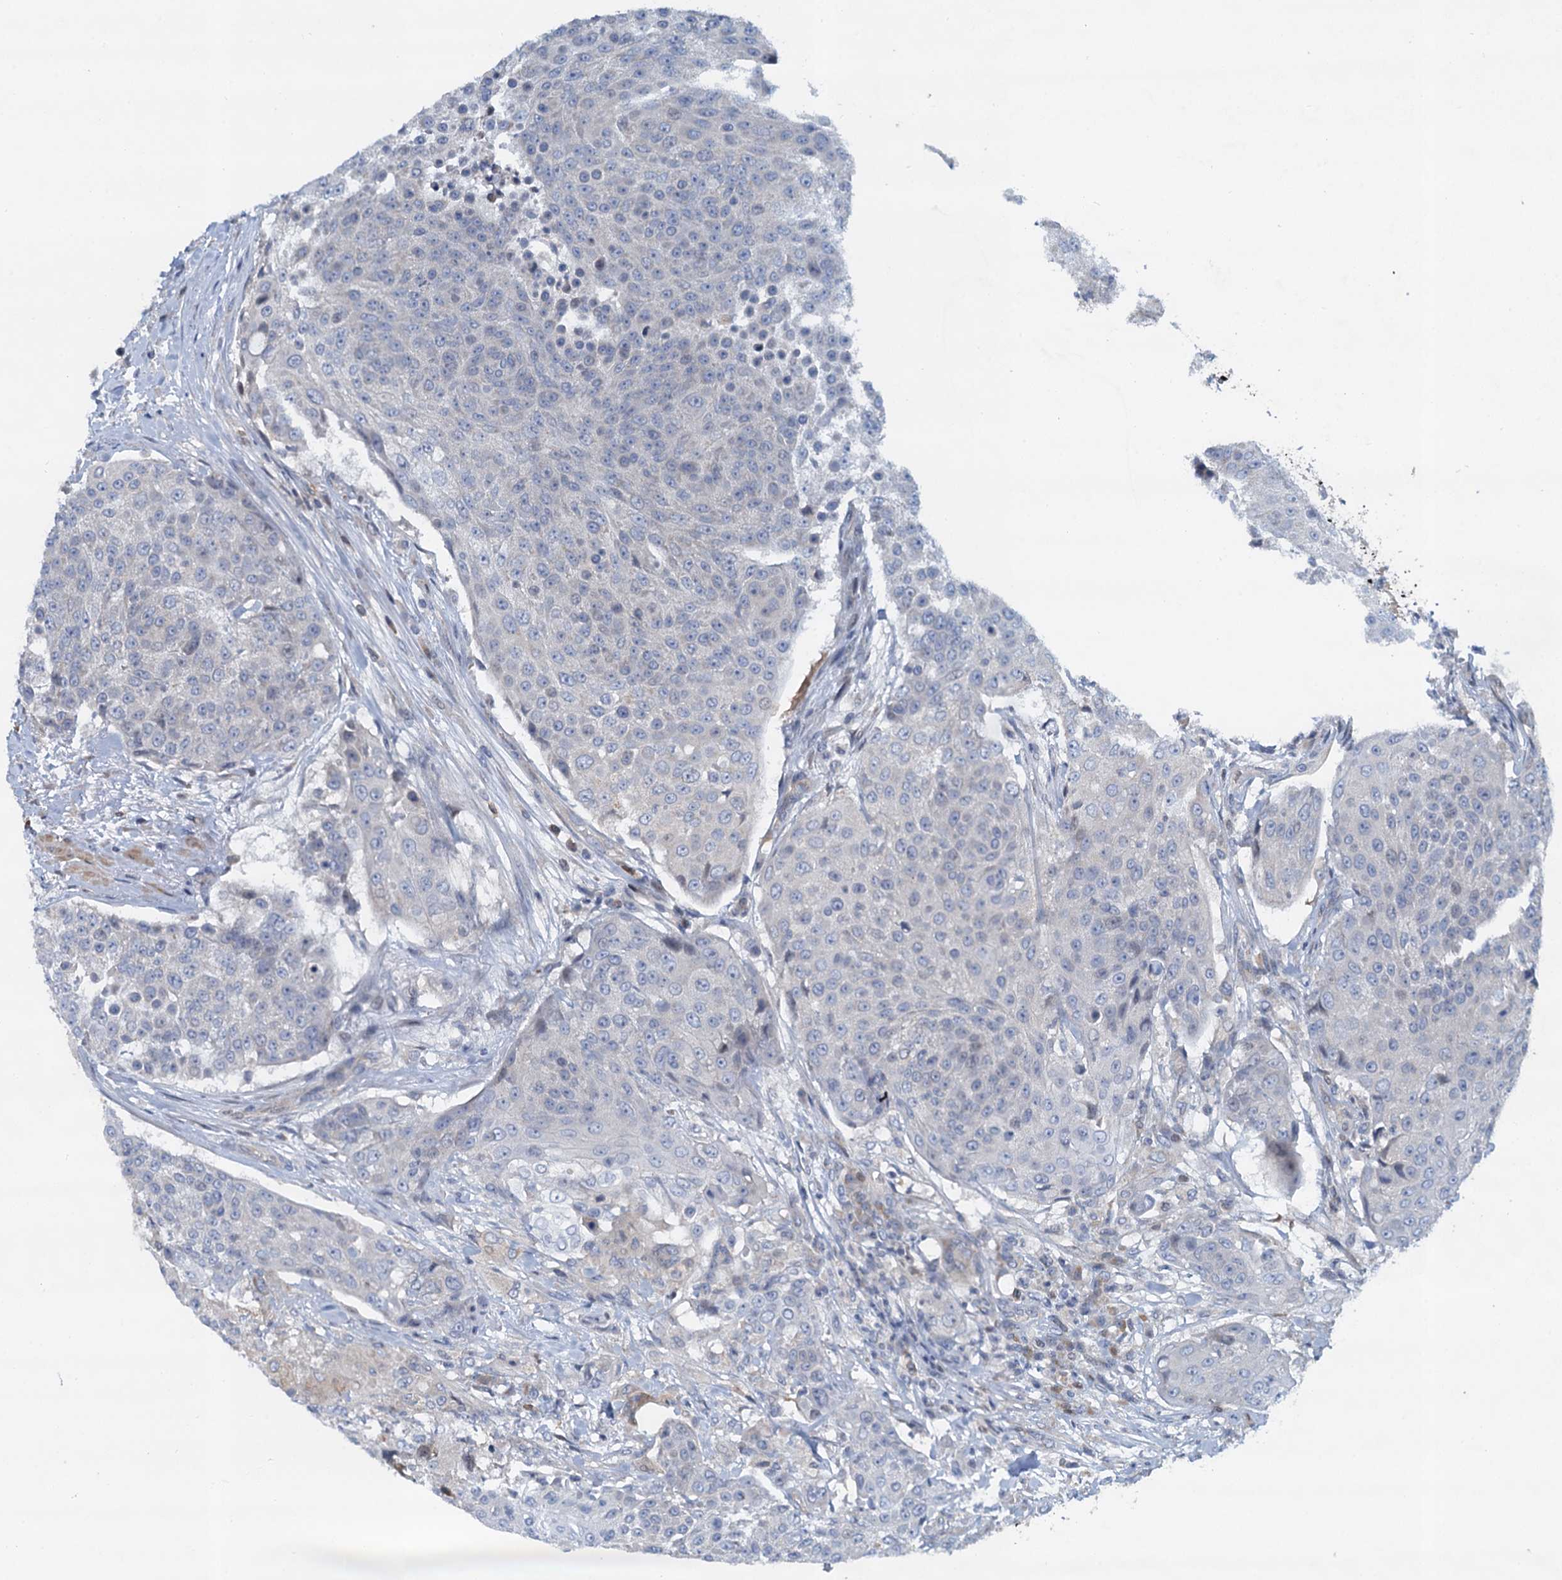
{"staining": {"intensity": "negative", "quantity": "none", "location": "none"}, "tissue": "urothelial cancer", "cell_type": "Tumor cells", "image_type": "cancer", "snomed": [{"axis": "morphology", "description": "Urothelial carcinoma, High grade"}, {"axis": "topography", "description": "Urinary bladder"}], "caption": "An image of urothelial carcinoma (high-grade) stained for a protein shows no brown staining in tumor cells.", "gene": "NBEA", "patient": {"sex": "female", "age": 63}}